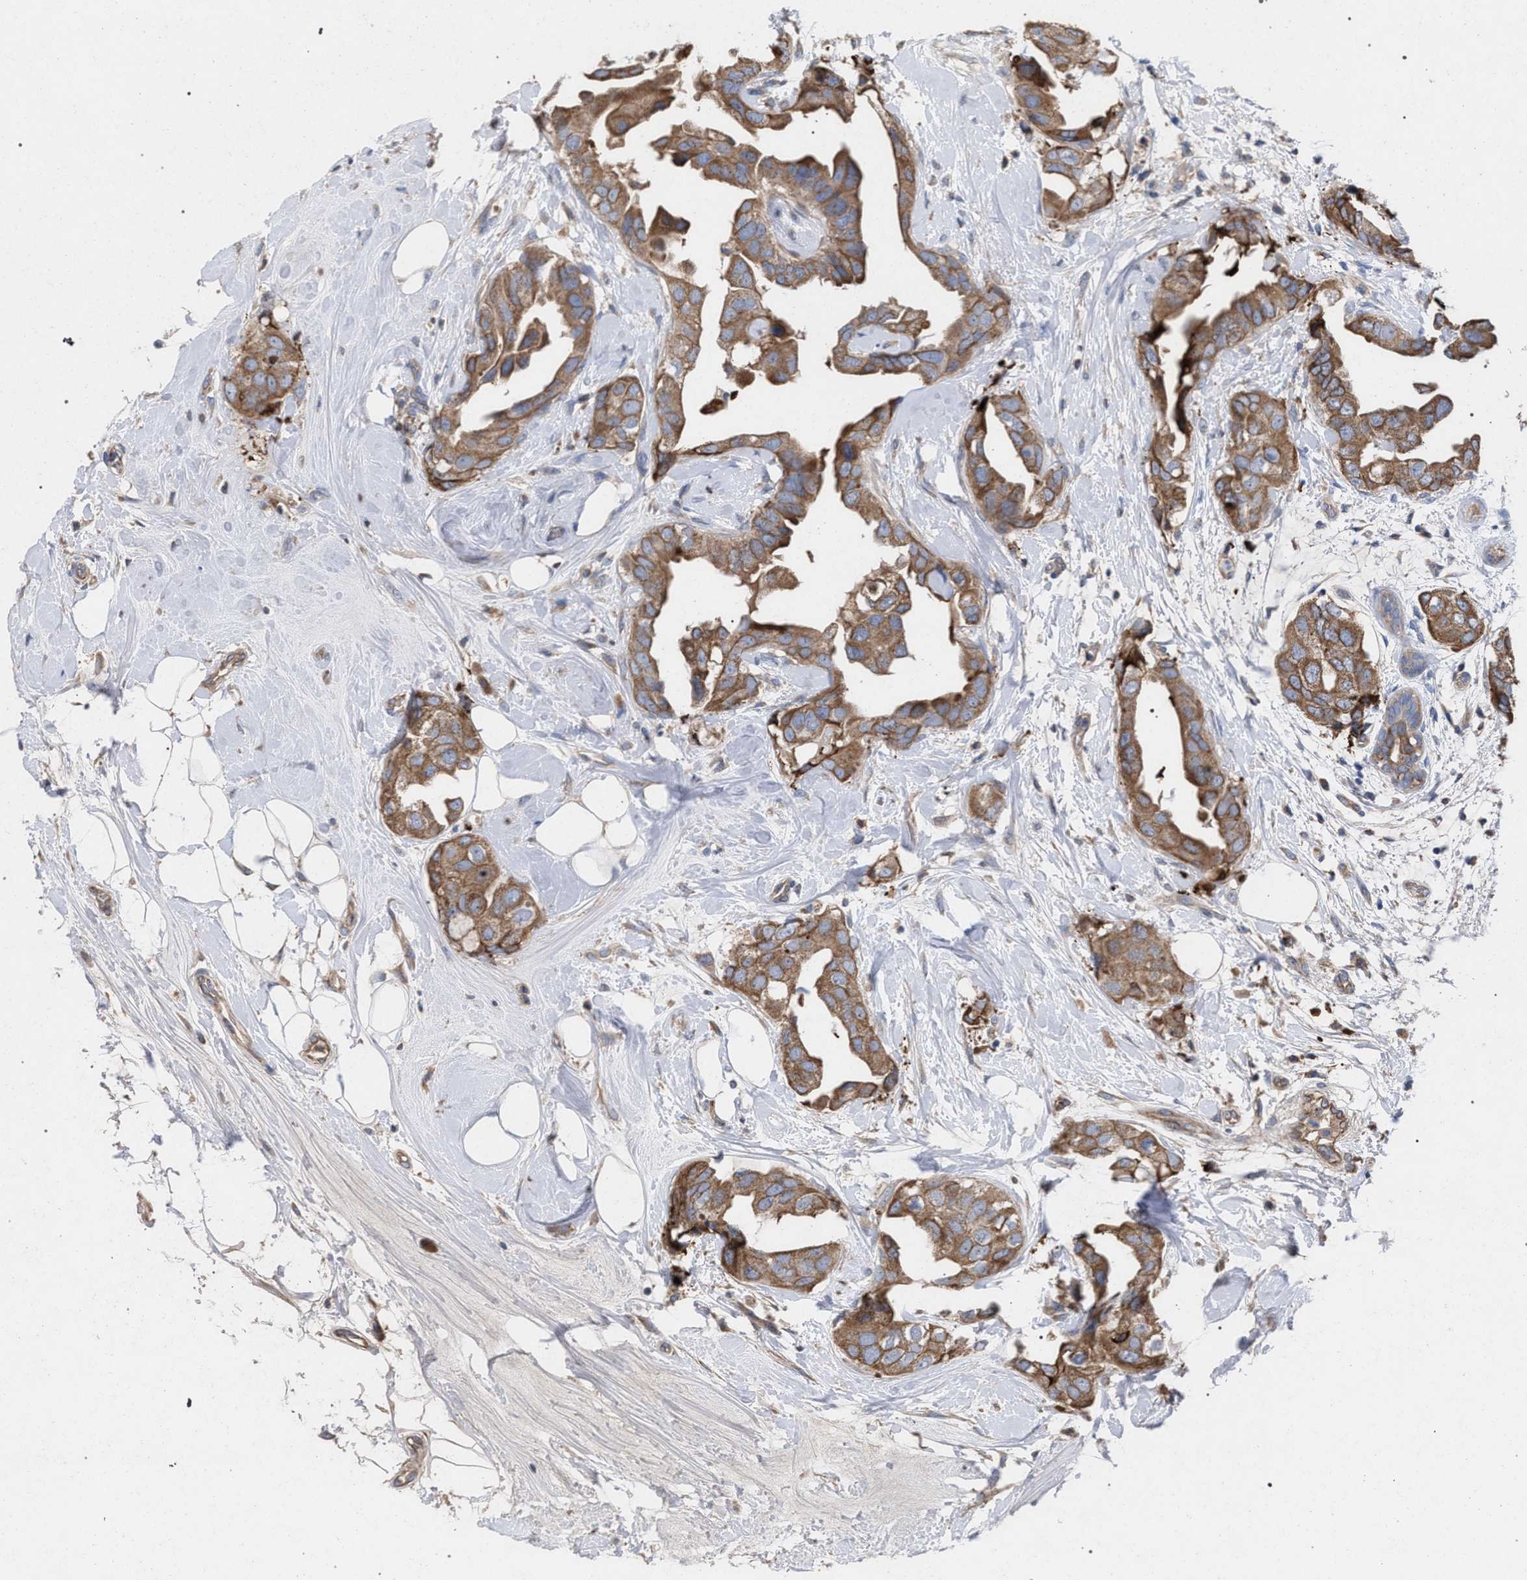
{"staining": {"intensity": "moderate", "quantity": ">75%", "location": "cytoplasmic/membranous"}, "tissue": "breast cancer", "cell_type": "Tumor cells", "image_type": "cancer", "snomed": [{"axis": "morphology", "description": "Duct carcinoma"}, {"axis": "topography", "description": "Breast"}], "caption": "Breast cancer (invasive ductal carcinoma) was stained to show a protein in brown. There is medium levels of moderate cytoplasmic/membranous positivity in about >75% of tumor cells.", "gene": "BCL2L12", "patient": {"sex": "female", "age": 40}}